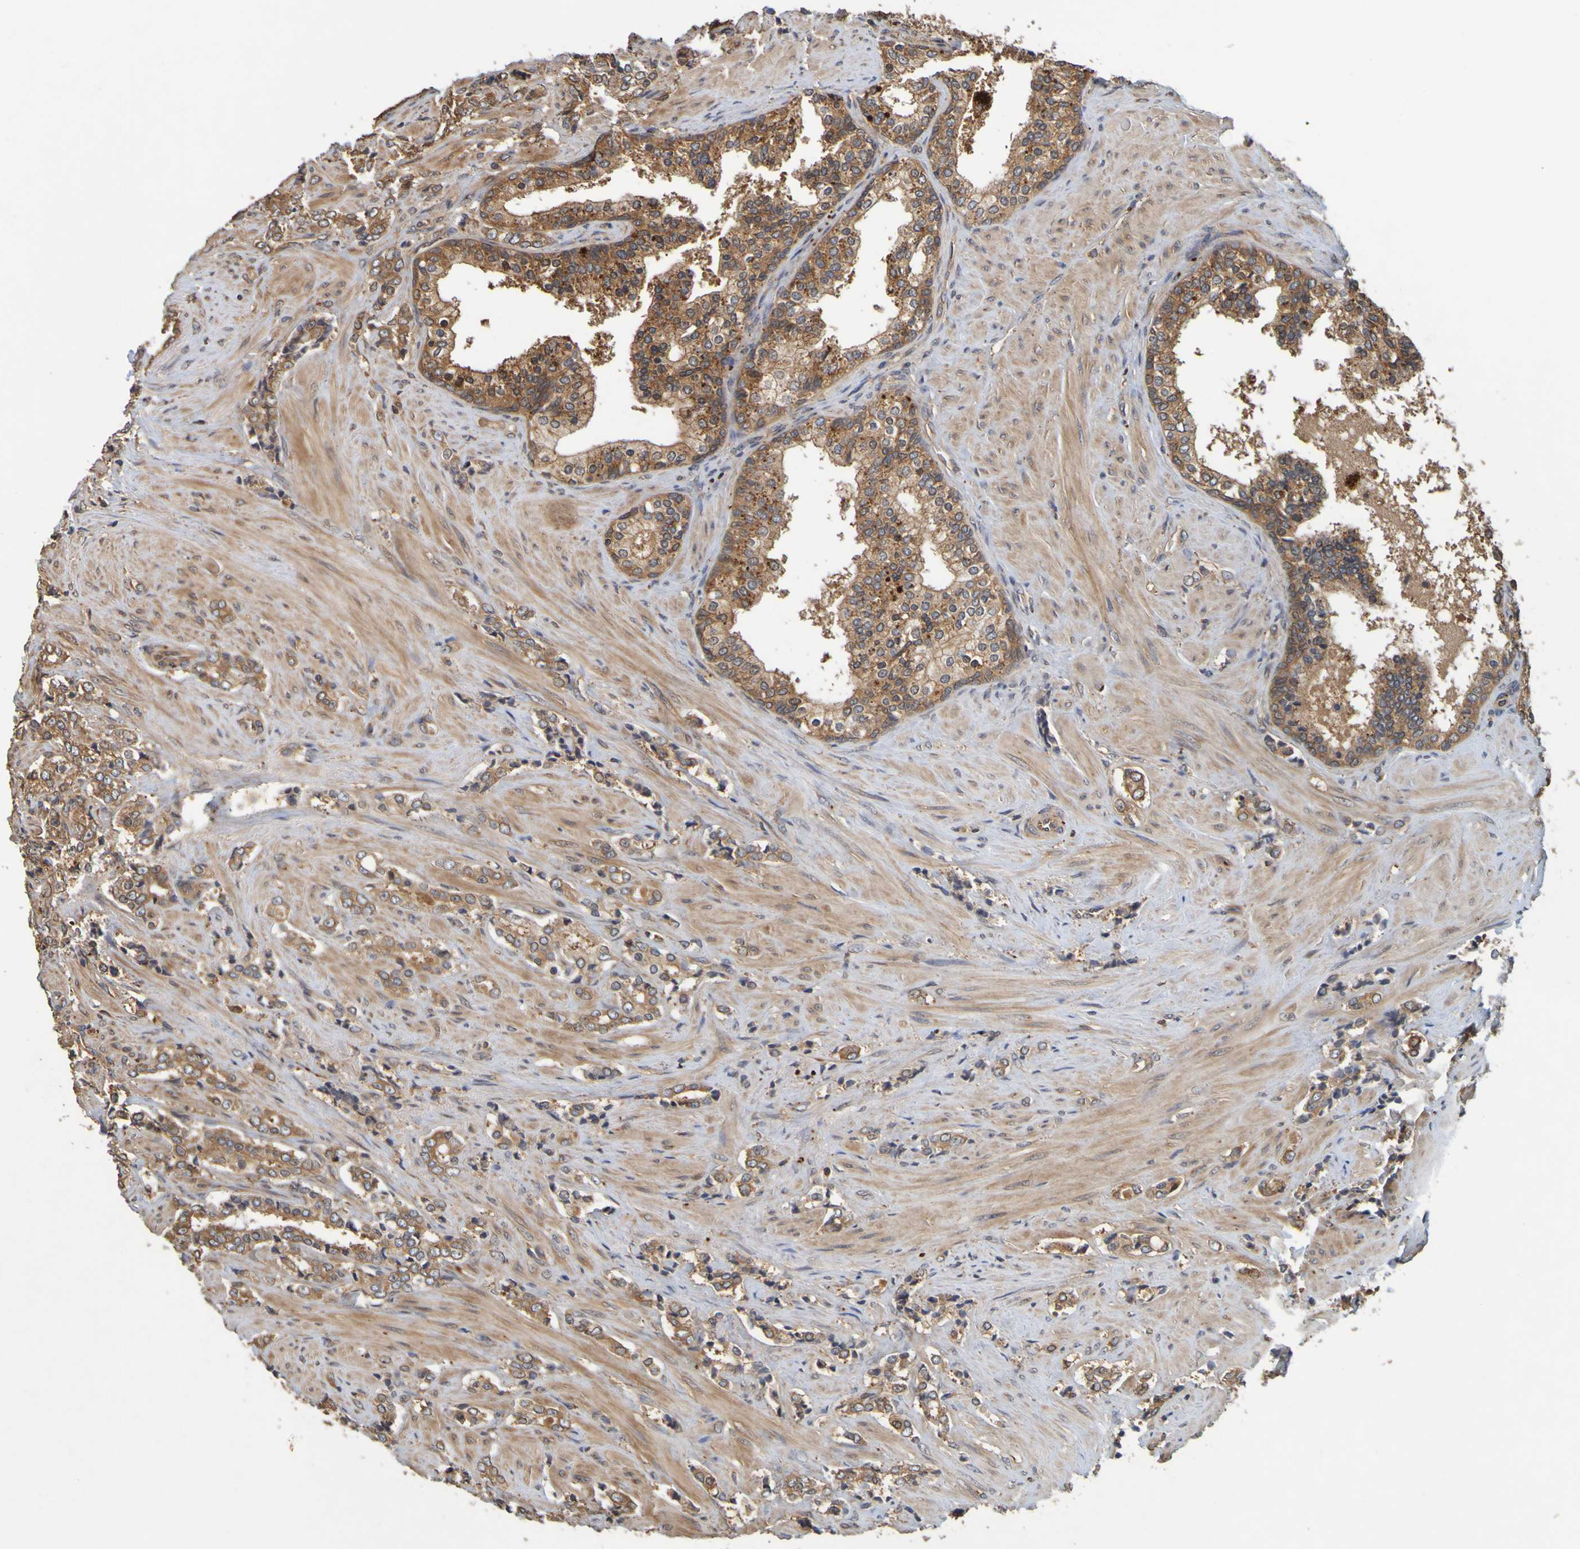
{"staining": {"intensity": "strong", "quantity": ">75%", "location": "cytoplasmic/membranous"}, "tissue": "prostate cancer", "cell_type": "Tumor cells", "image_type": "cancer", "snomed": [{"axis": "morphology", "description": "Adenocarcinoma, Low grade"}, {"axis": "topography", "description": "Prostate"}], "caption": "This is a micrograph of immunohistochemistry (IHC) staining of prostate adenocarcinoma (low-grade), which shows strong staining in the cytoplasmic/membranous of tumor cells.", "gene": "OCRL", "patient": {"sex": "male", "age": 60}}